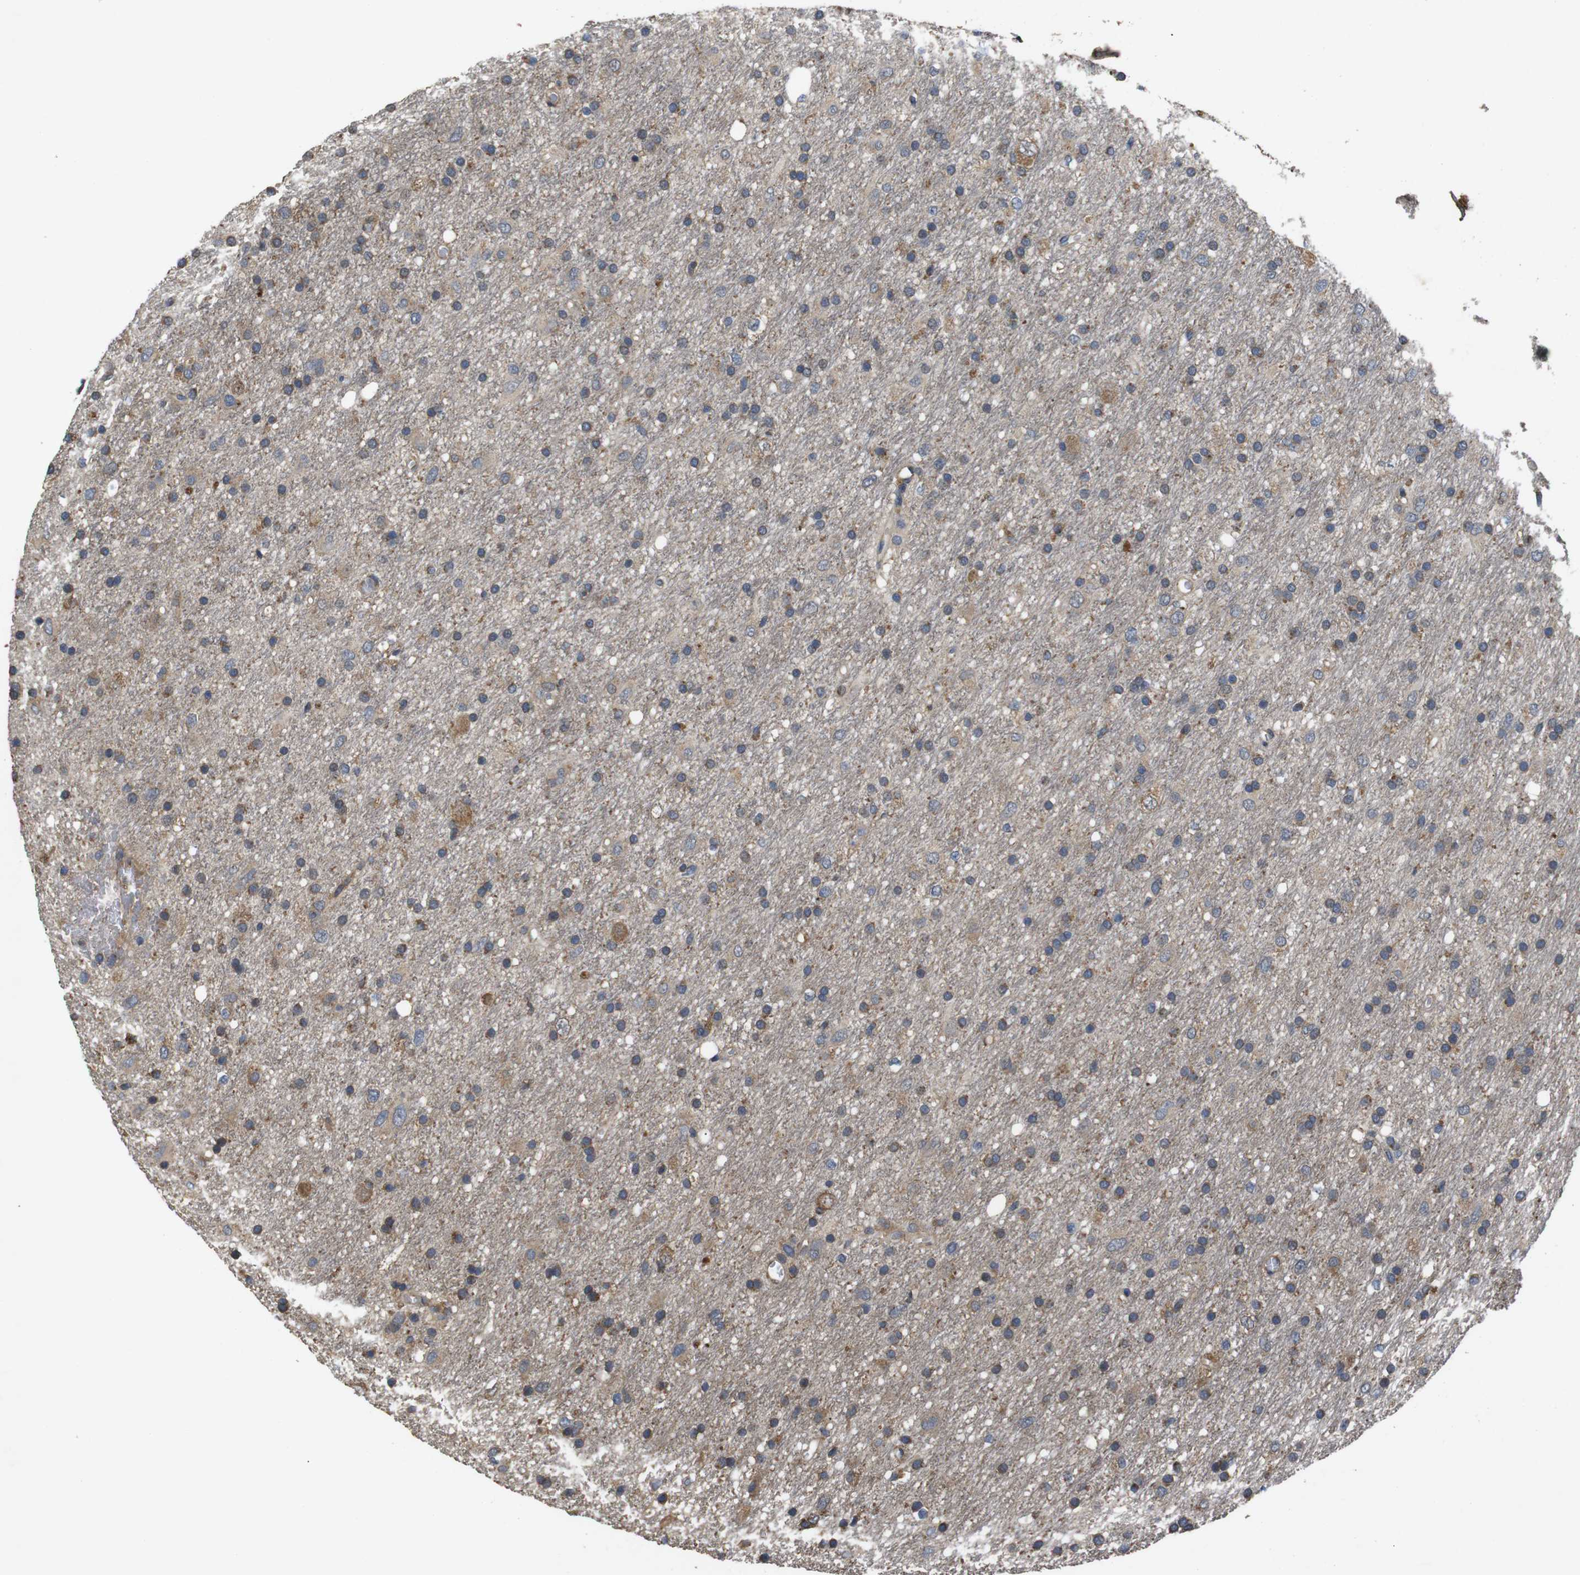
{"staining": {"intensity": "moderate", "quantity": "25%-75%", "location": "cytoplasmic/membranous"}, "tissue": "glioma", "cell_type": "Tumor cells", "image_type": "cancer", "snomed": [{"axis": "morphology", "description": "Glioma, malignant, Low grade"}, {"axis": "topography", "description": "Brain"}], "caption": "Protein analysis of malignant glioma (low-grade) tissue displays moderate cytoplasmic/membranous expression in about 25%-75% of tumor cells.", "gene": "BNIP3", "patient": {"sex": "male", "age": 77}}